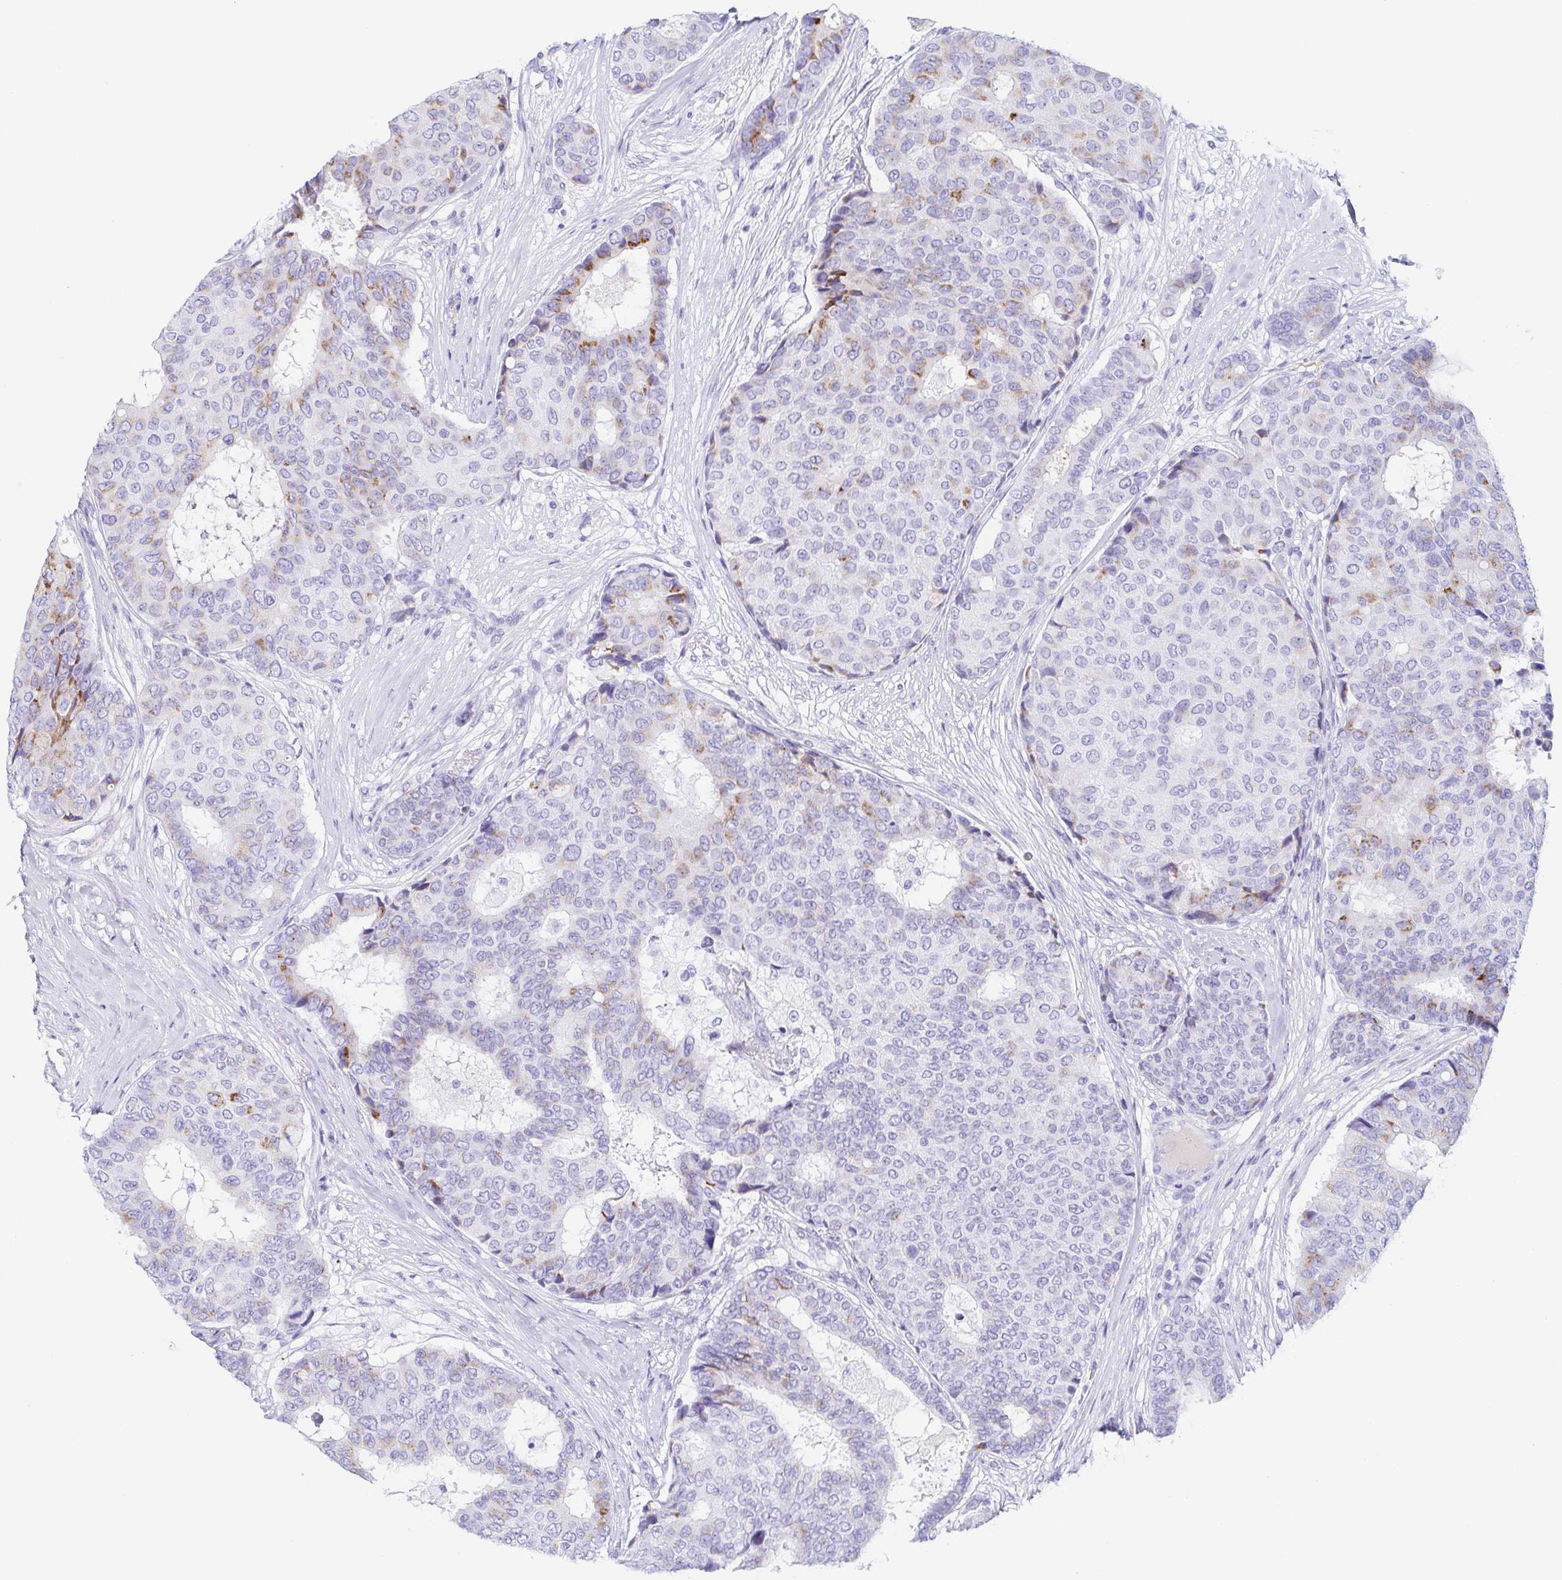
{"staining": {"intensity": "moderate", "quantity": "<25%", "location": "cytoplasmic/membranous"}, "tissue": "breast cancer", "cell_type": "Tumor cells", "image_type": "cancer", "snomed": [{"axis": "morphology", "description": "Duct carcinoma"}, {"axis": "topography", "description": "Breast"}], "caption": "Immunohistochemistry (IHC) histopathology image of neoplastic tissue: human breast invasive ductal carcinoma stained using immunohistochemistry (IHC) displays low levels of moderate protein expression localized specifically in the cytoplasmic/membranous of tumor cells, appearing as a cytoplasmic/membranous brown color.", "gene": "LDLRAD1", "patient": {"sex": "female", "age": 75}}